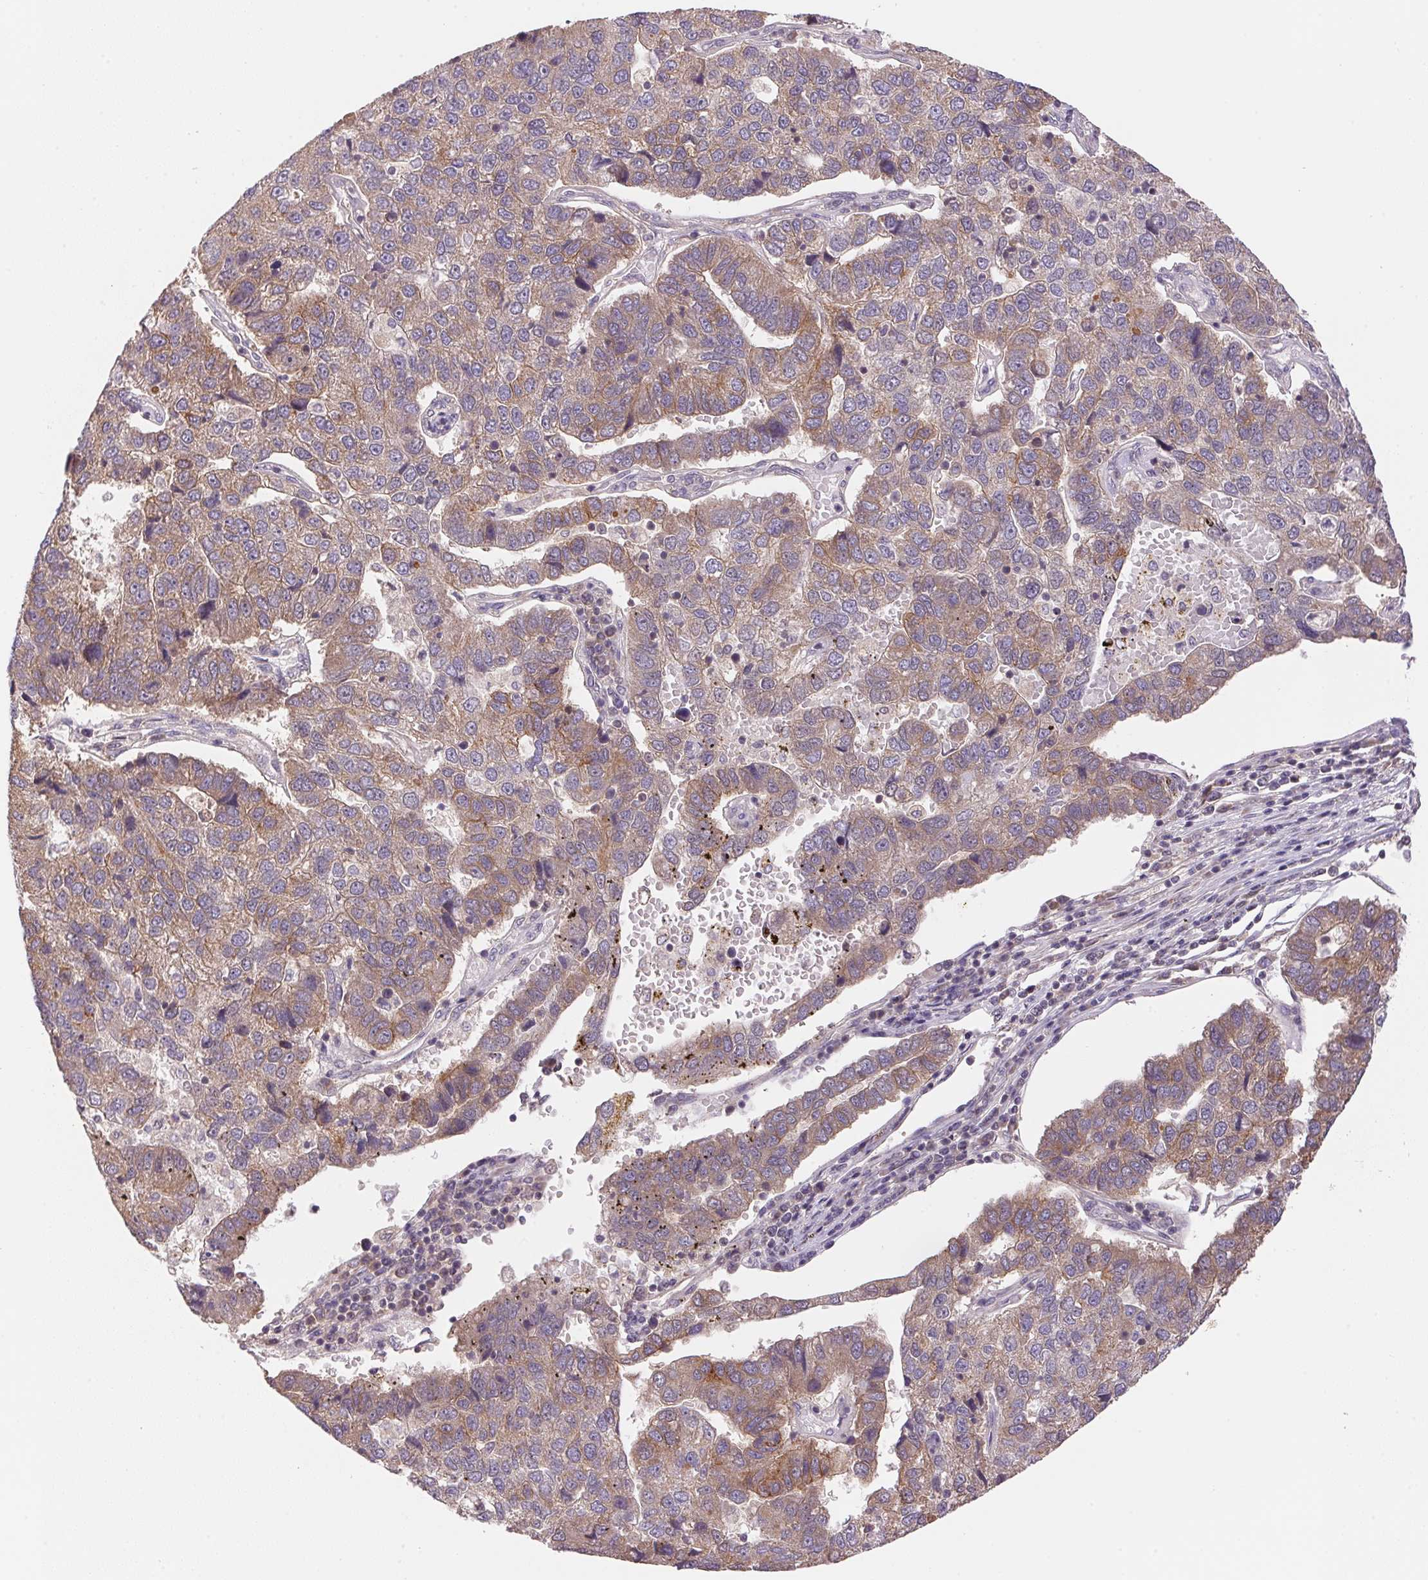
{"staining": {"intensity": "weak", "quantity": "25%-75%", "location": "cytoplasmic/membranous"}, "tissue": "pancreatic cancer", "cell_type": "Tumor cells", "image_type": "cancer", "snomed": [{"axis": "morphology", "description": "Adenocarcinoma, NOS"}, {"axis": "topography", "description": "Pancreas"}], "caption": "DAB immunohistochemical staining of human pancreatic cancer demonstrates weak cytoplasmic/membranous protein expression in about 25%-75% of tumor cells.", "gene": "BNIP5", "patient": {"sex": "female", "age": 61}}